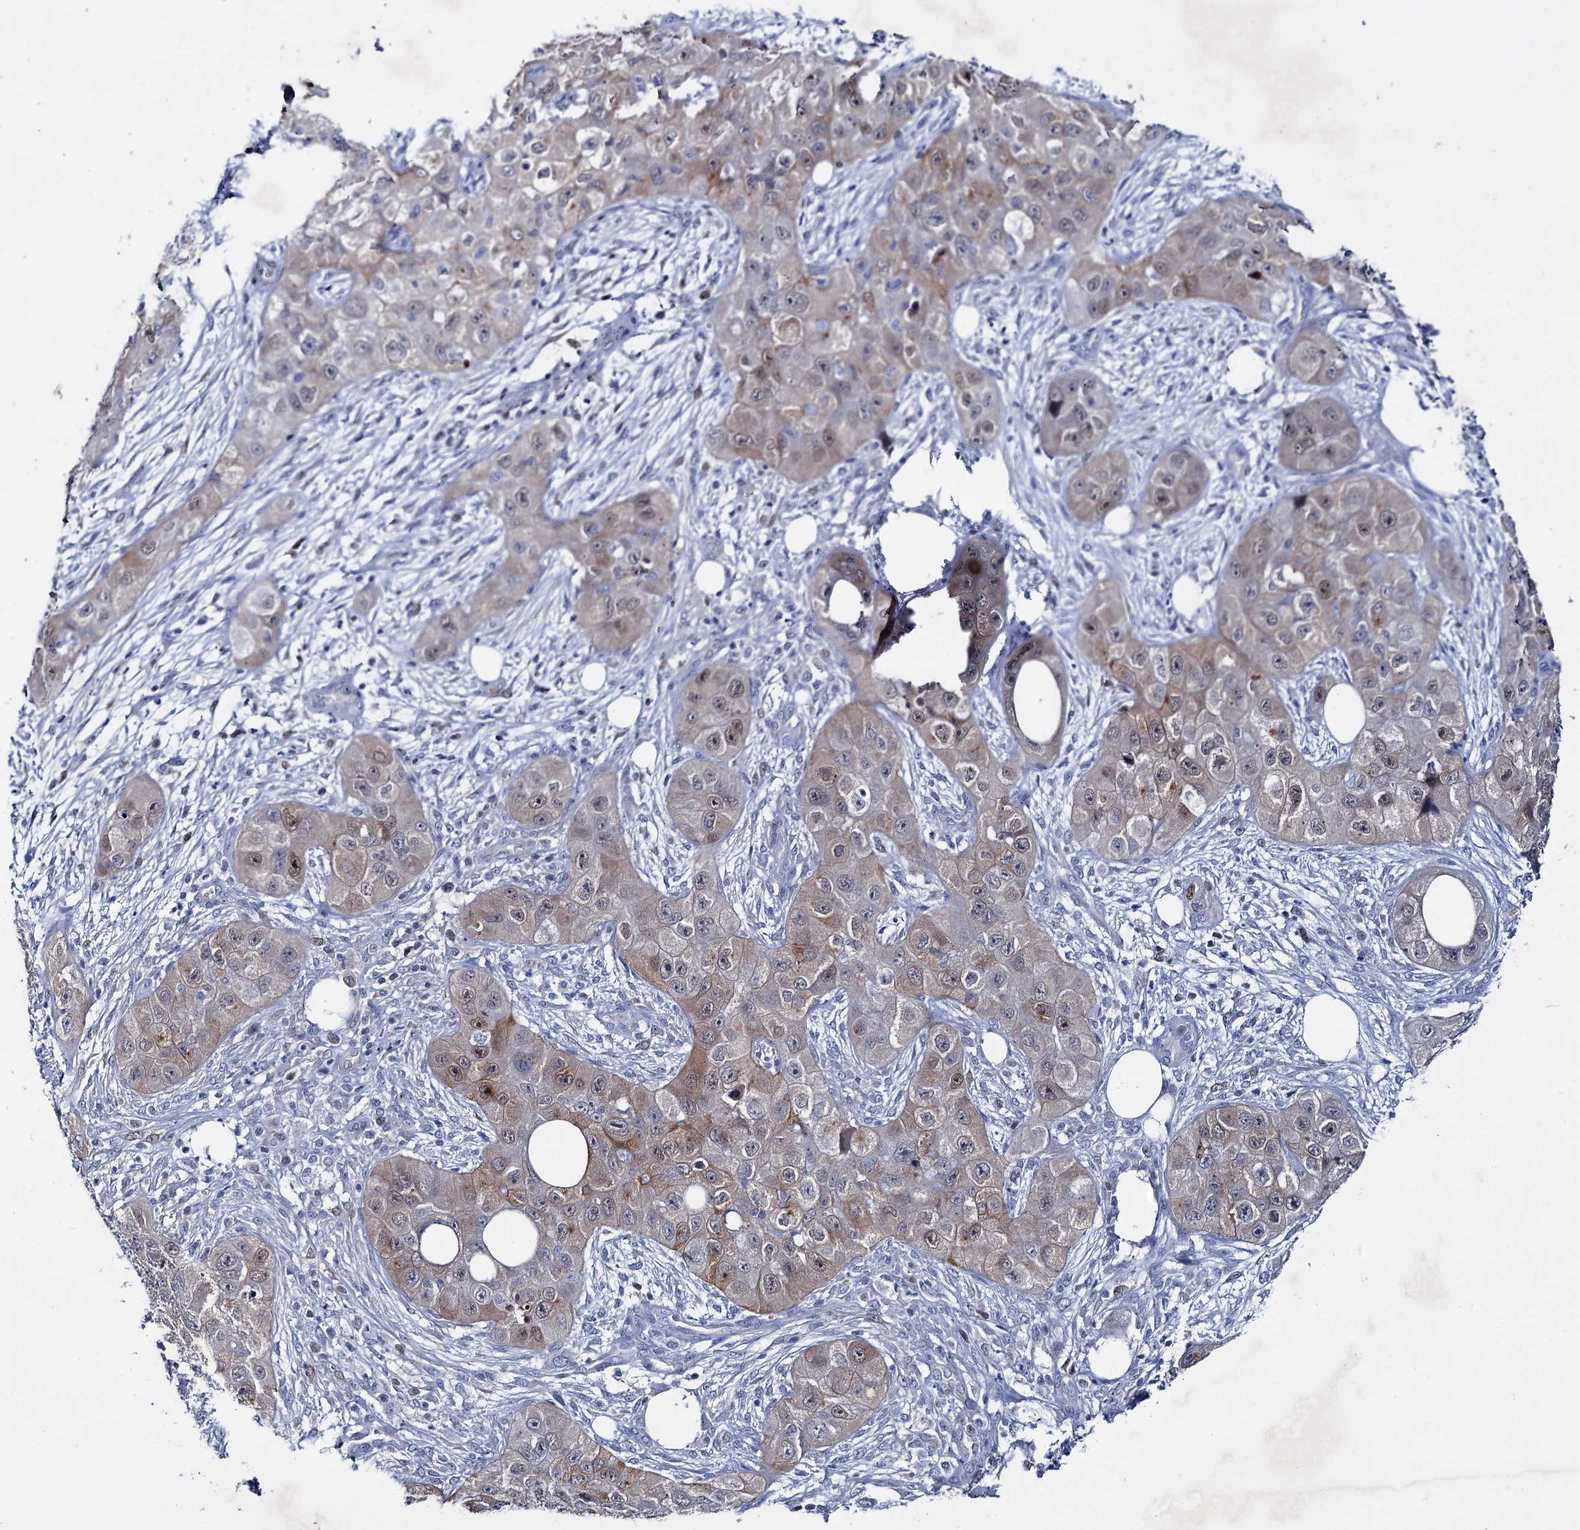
{"staining": {"intensity": "moderate", "quantity": "<25%", "location": "cytoplasmic/membranous,nuclear"}, "tissue": "skin cancer", "cell_type": "Tumor cells", "image_type": "cancer", "snomed": [{"axis": "morphology", "description": "Squamous cell carcinoma, NOS"}, {"axis": "topography", "description": "Skin"}, {"axis": "topography", "description": "Subcutis"}], "caption": "Immunohistochemical staining of skin cancer (squamous cell carcinoma) reveals low levels of moderate cytoplasmic/membranous and nuclear expression in about <25% of tumor cells.", "gene": "FAM111B", "patient": {"sex": "male", "age": 73}}